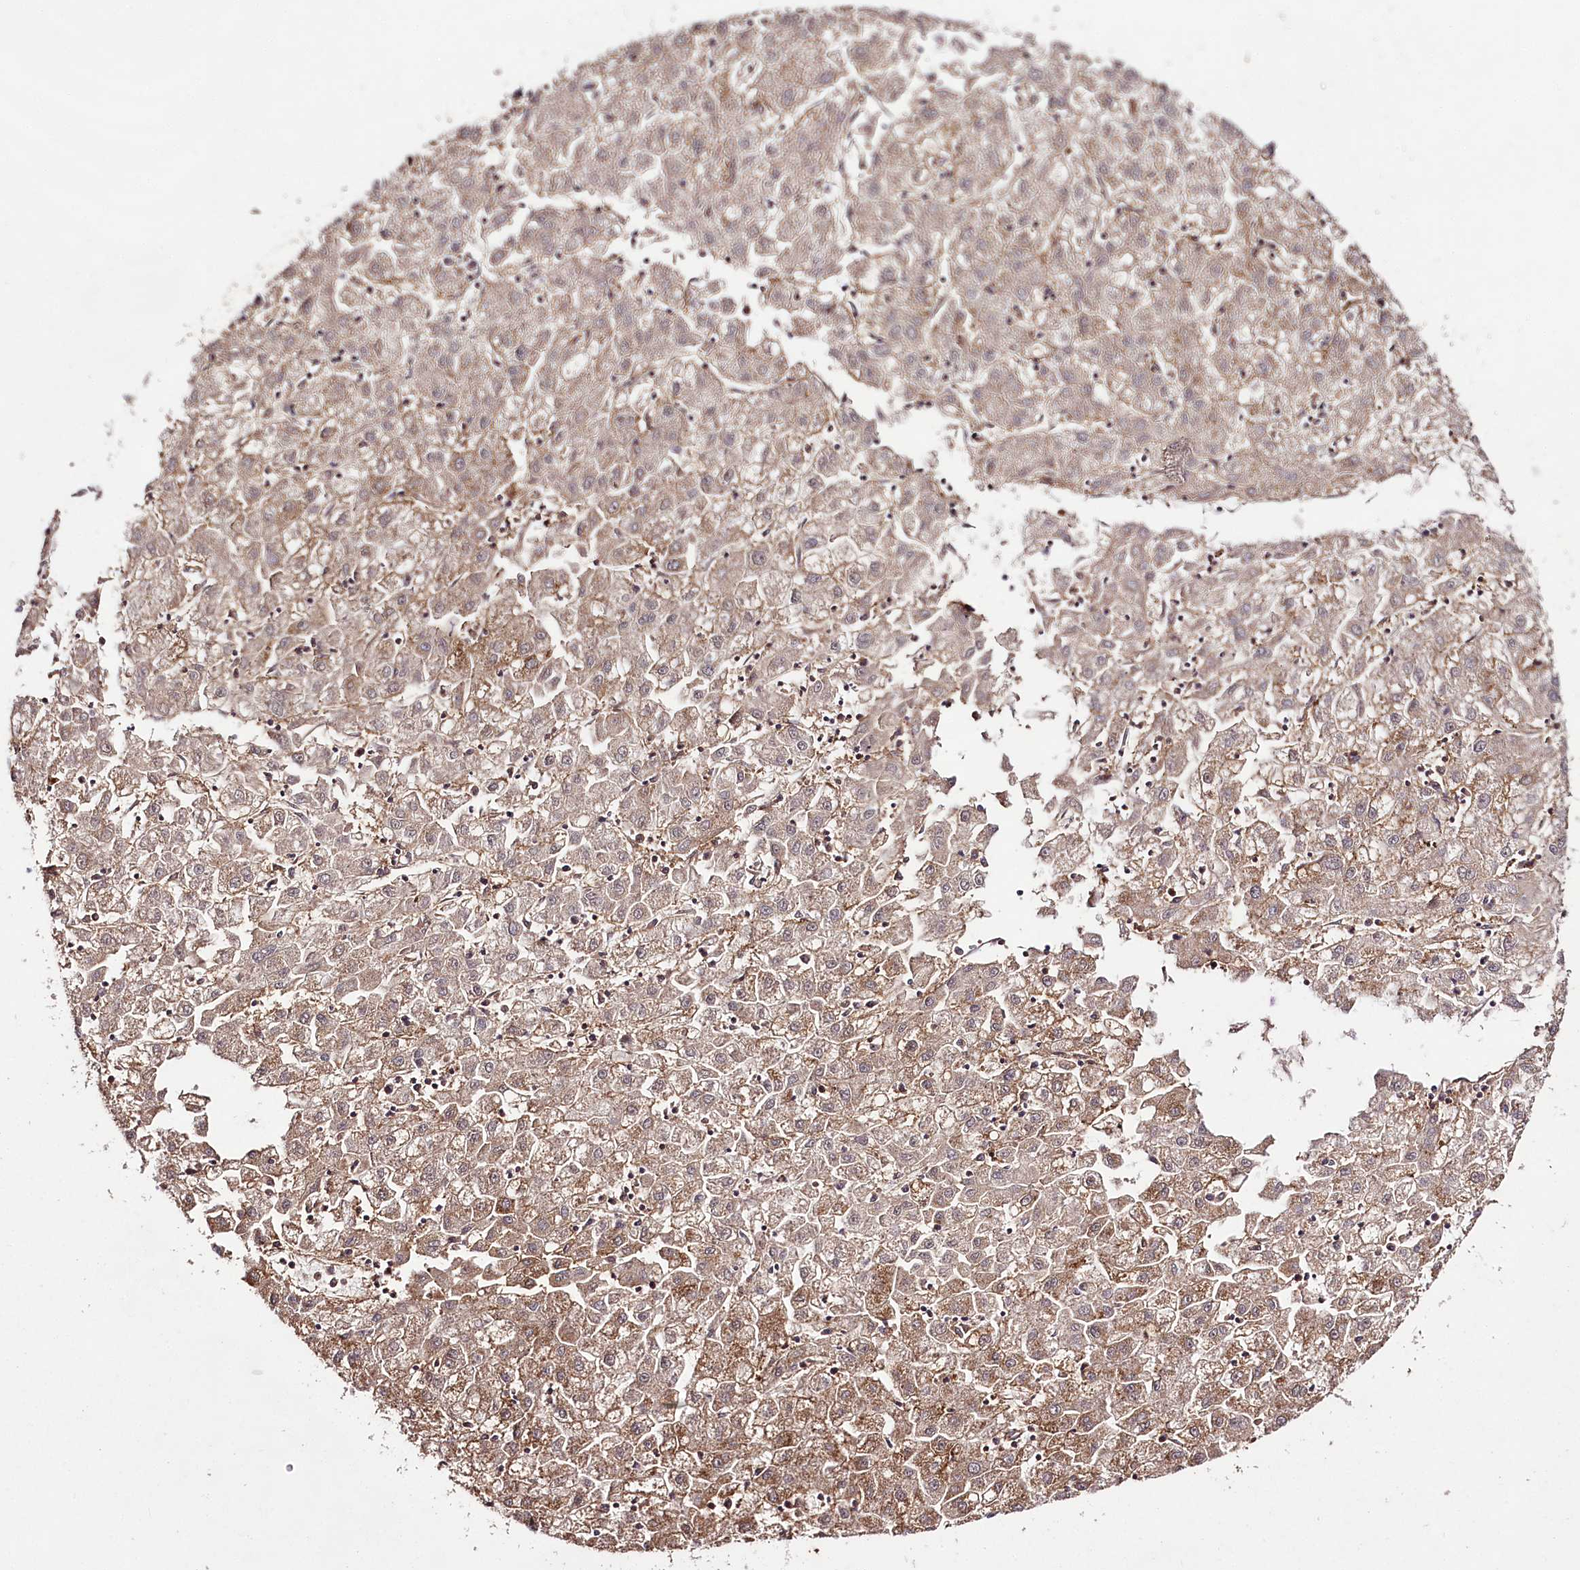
{"staining": {"intensity": "moderate", "quantity": "25%-75%", "location": "cytoplasmic/membranous"}, "tissue": "liver cancer", "cell_type": "Tumor cells", "image_type": "cancer", "snomed": [{"axis": "morphology", "description": "Carcinoma, Hepatocellular, NOS"}, {"axis": "topography", "description": "Liver"}], "caption": "Brown immunohistochemical staining in liver hepatocellular carcinoma shows moderate cytoplasmic/membranous expression in approximately 25%-75% of tumor cells.", "gene": "PHLDB1", "patient": {"sex": "male", "age": 72}}